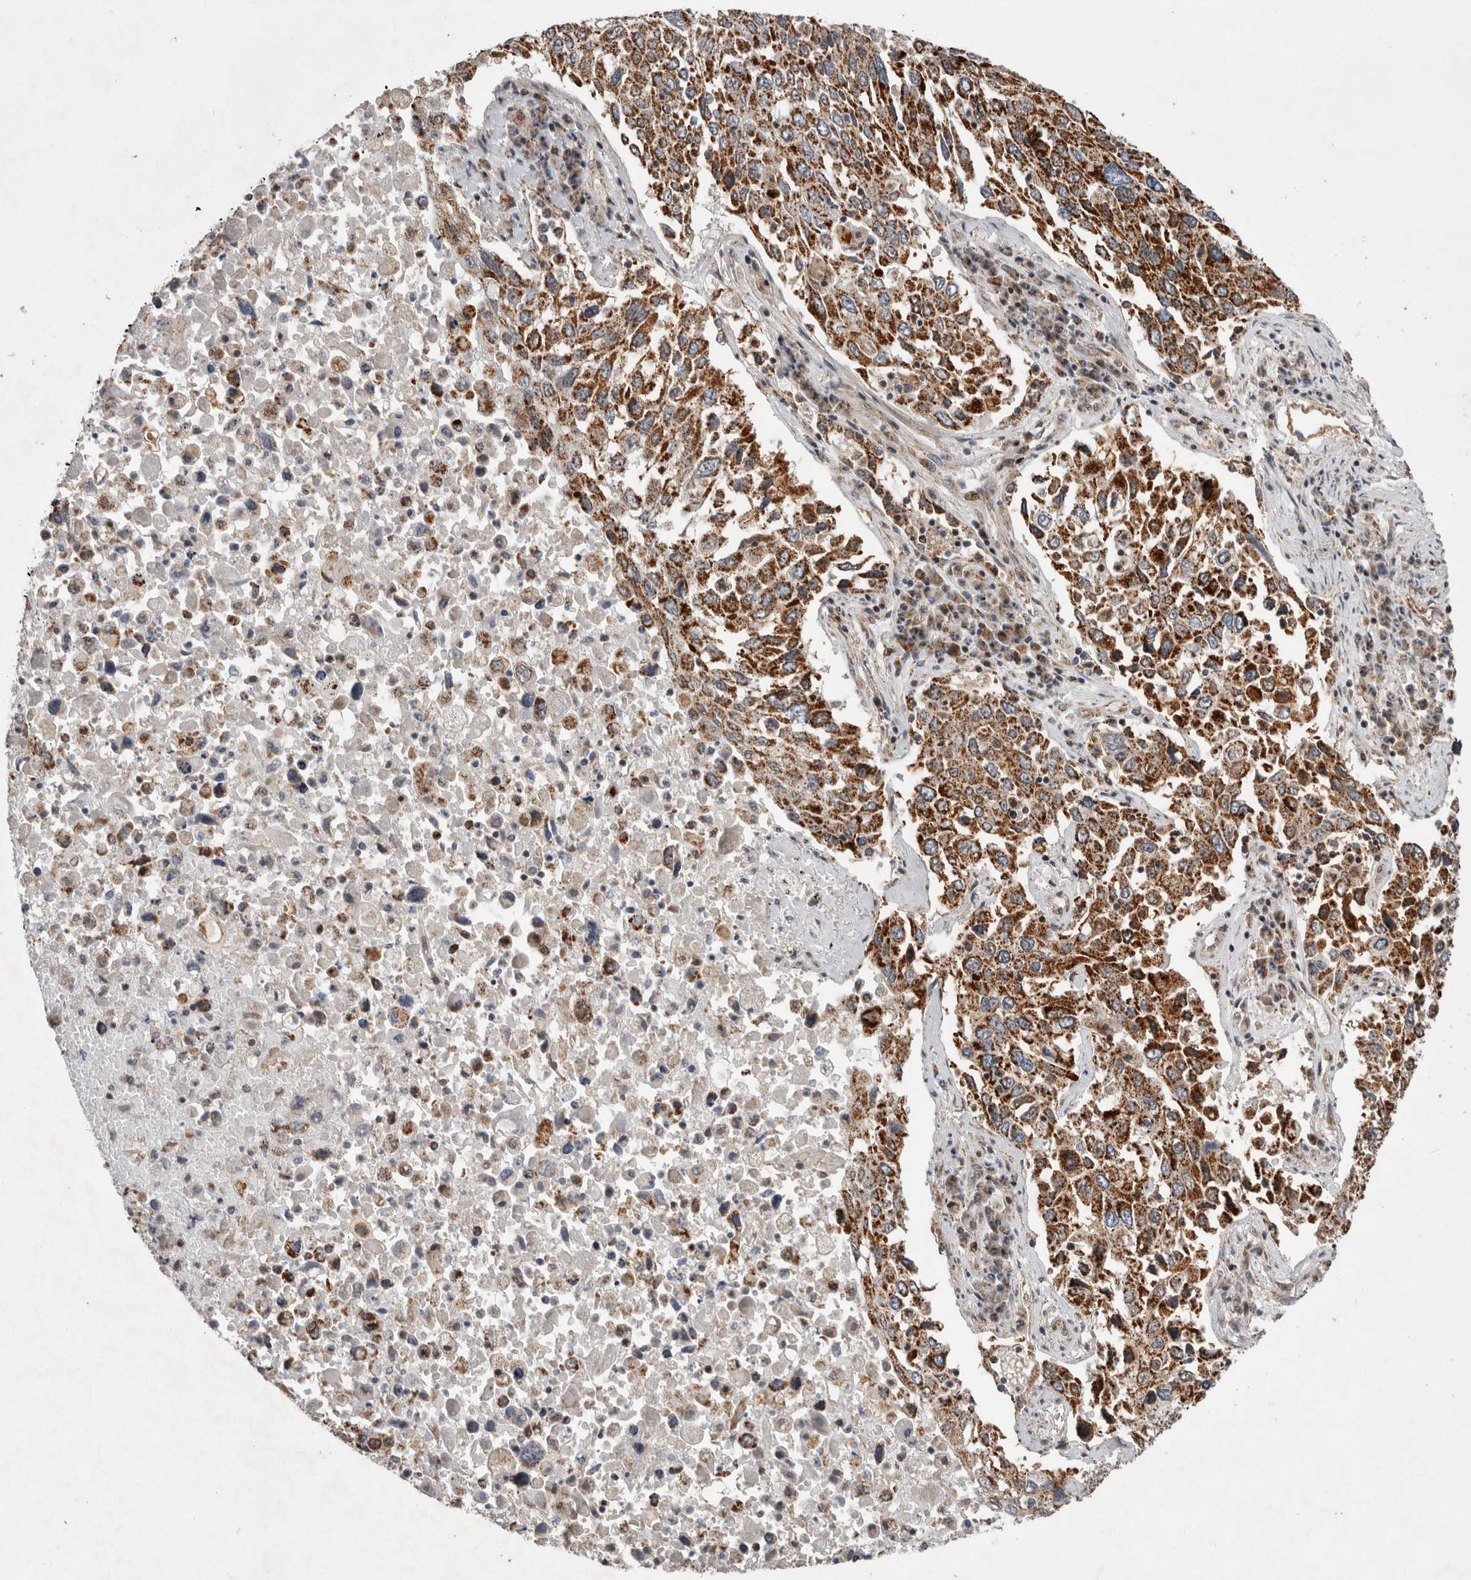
{"staining": {"intensity": "moderate", "quantity": ">75%", "location": "cytoplasmic/membranous"}, "tissue": "lung cancer", "cell_type": "Tumor cells", "image_type": "cancer", "snomed": [{"axis": "morphology", "description": "Squamous cell carcinoma, NOS"}, {"axis": "topography", "description": "Lung"}], "caption": "Protein analysis of squamous cell carcinoma (lung) tissue shows moderate cytoplasmic/membranous positivity in approximately >75% of tumor cells.", "gene": "MRPL37", "patient": {"sex": "male", "age": 65}}